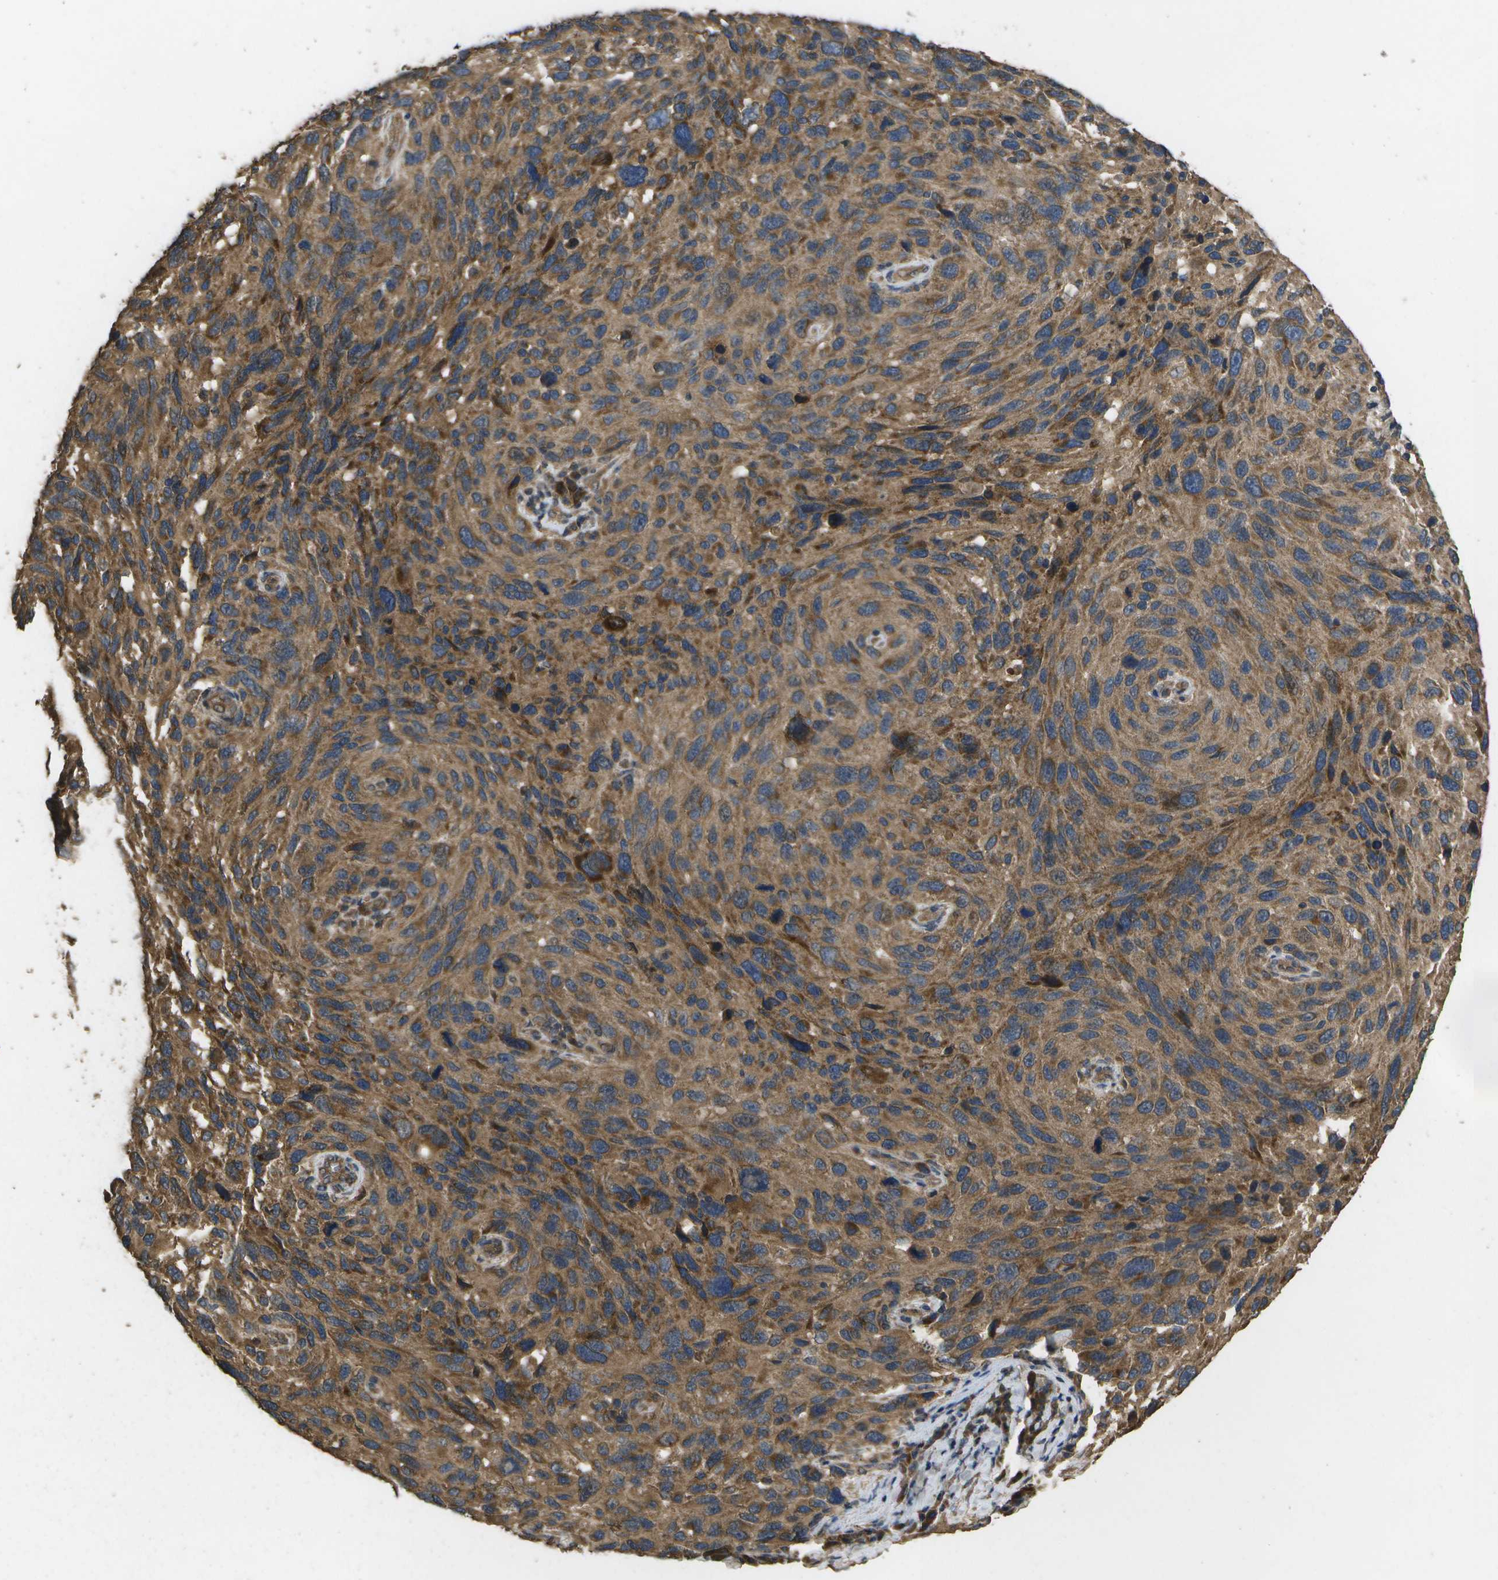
{"staining": {"intensity": "moderate", "quantity": ">75%", "location": "cytoplasmic/membranous"}, "tissue": "melanoma", "cell_type": "Tumor cells", "image_type": "cancer", "snomed": [{"axis": "morphology", "description": "Malignant melanoma, NOS"}, {"axis": "topography", "description": "Skin"}], "caption": "Brown immunohistochemical staining in malignant melanoma reveals moderate cytoplasmic/membranous expression in about >75% of tumor cells.", "gene": "SACS", "patient": {"sex": "male", "age": 53}}